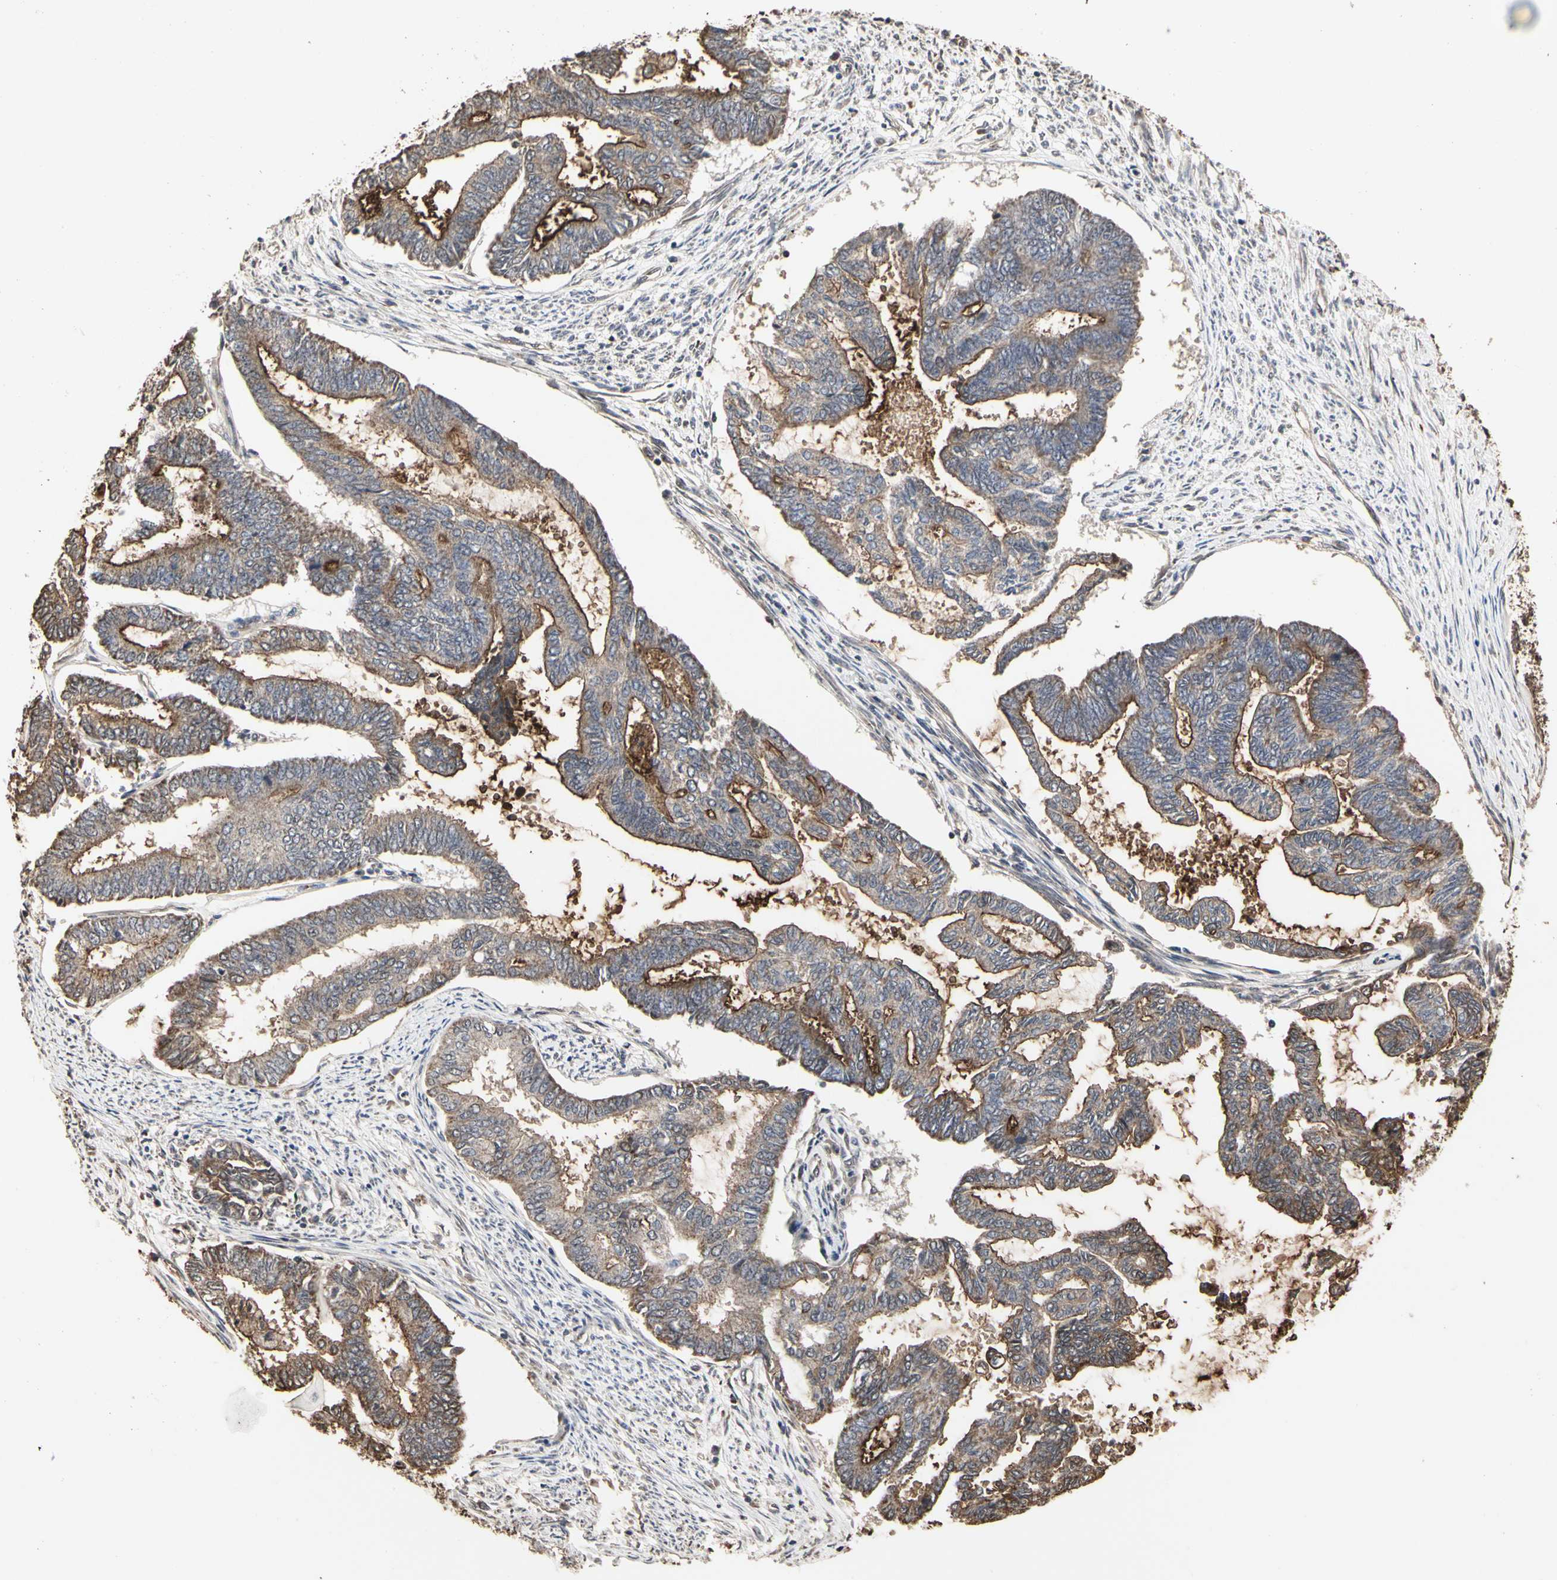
{"staining": {"intensity": "moderate", "quantity": ">75%", "location": "cytoplasmic/membranous"}, "tissue": "endometrial cancer", "cell_type": "Tumor cells", "image_type": "cancer", "snomed": [{"axis": "morphology", "description": "Adenocarcinoma, NOS"}, {"axis": "topography", "description": "Endometrium"}], "caption": "Moderate cytoplasmic/membranous positivity is appreciated in approximately >75% of tumor cells in endometrial adenocarcinoma. The staining is performed using DAB (3,3'-diaminobenzidine) brown chromogen to label protein expression. The nuclei are counter-stained blue using hematoxylin.", "gene": "TAOK1", "patient": {"sex": "female", "age": 86}}